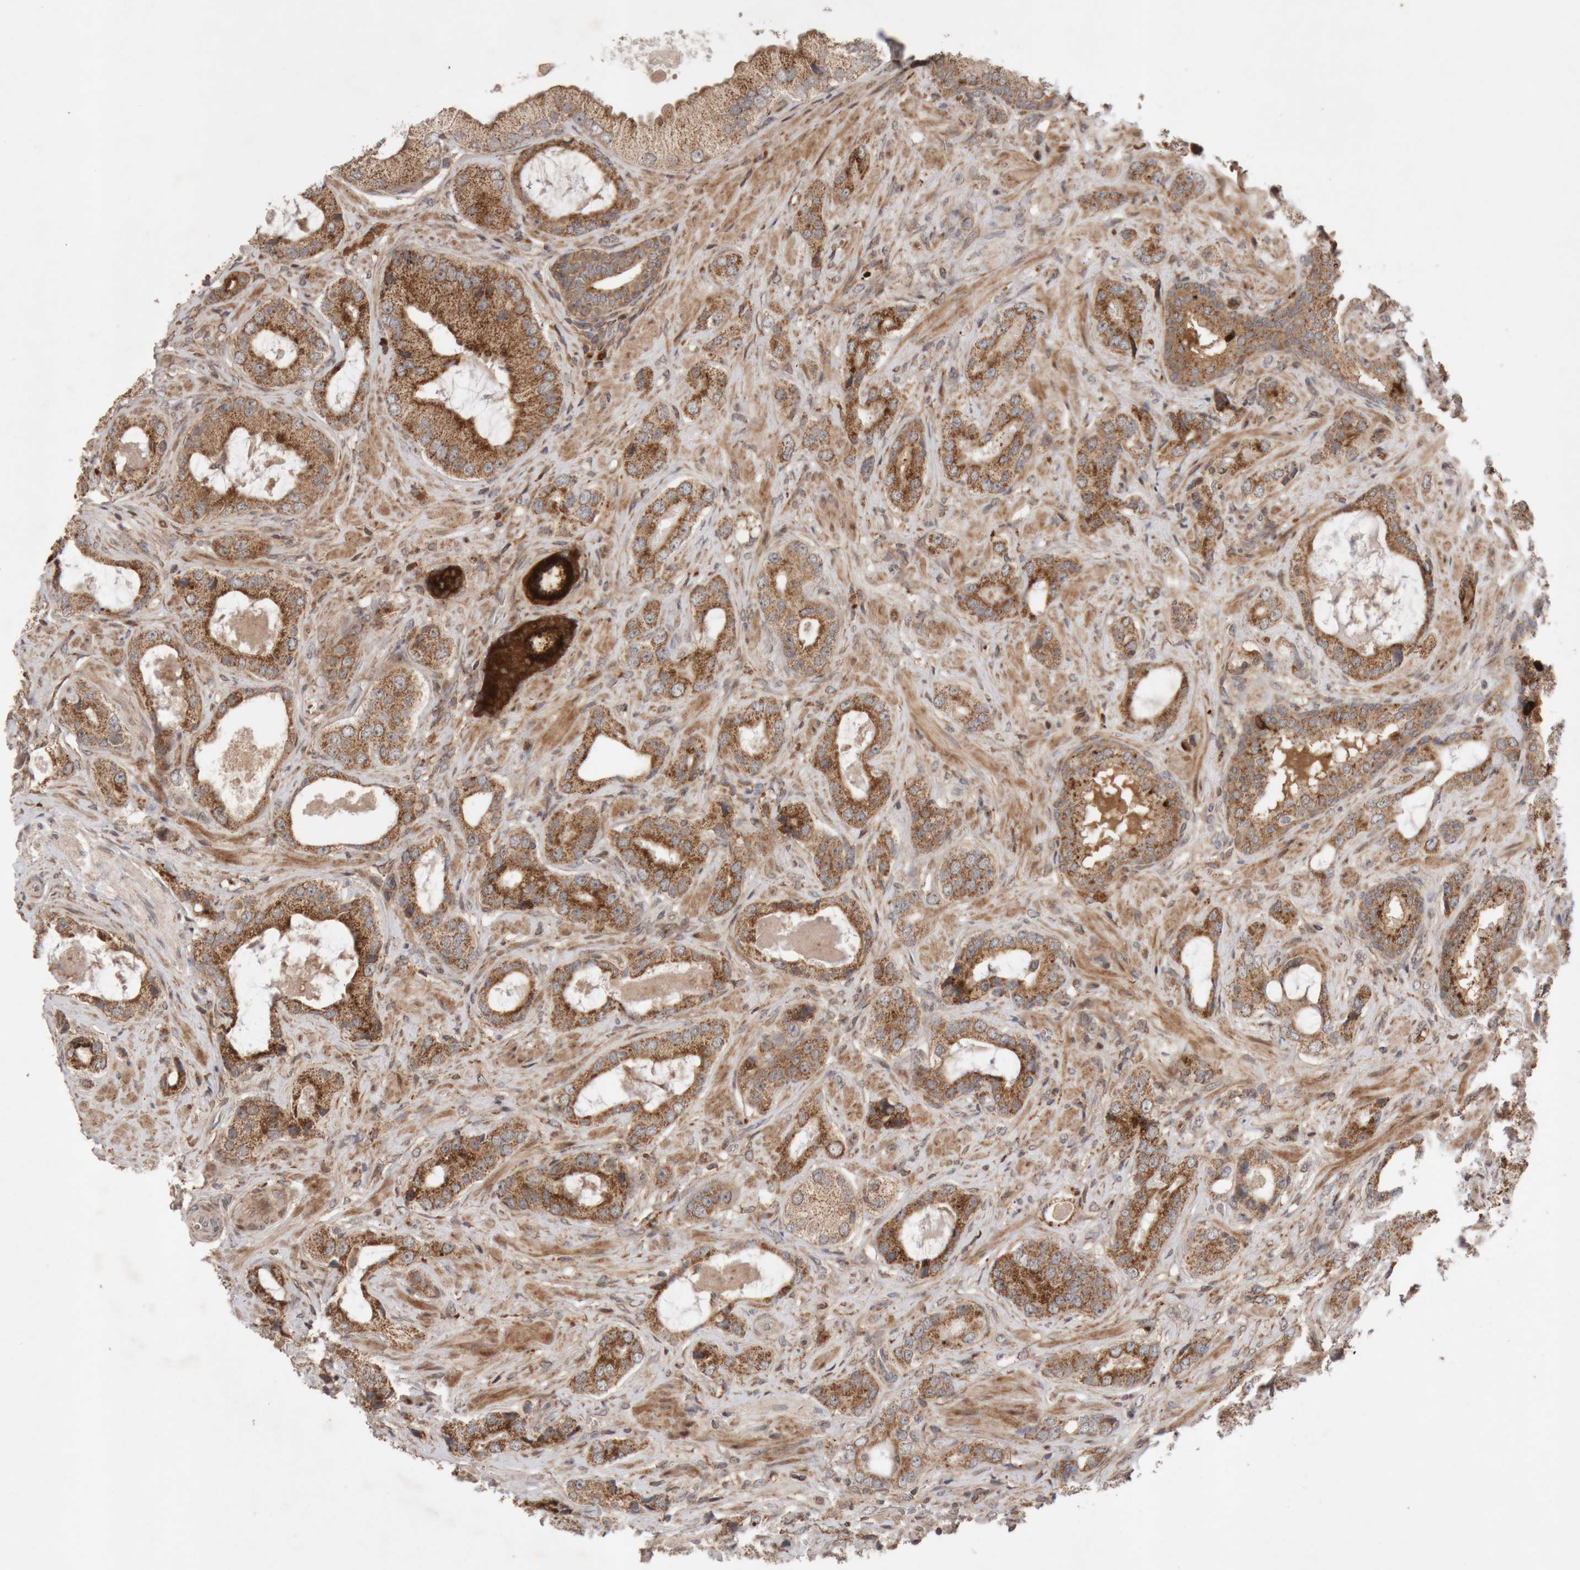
{"staining": {"intensity": "moderate", "quantity": ">75%", "location": "cytoplasmic/membranous"}, "tissue": "prostate cancer", "cell_type": "Tumor cells", "image_type": "cancer", "snomed": [{"axis": "morphology", "description": "Normal tissue, NOS"}, {"axis": "morphology", "description": "Adenocarcinoma, High grade"}, {"axis": "topography", "description": "Prostate"}, {"axis": "topography", "description": "Peripheral nerve tissue"}], "caption": "A brown stain labels moderate cytoplasmic/membranous expression of a protein in prostate cancer (high-grade adenocarcinoma) tumor cells.", "gene": "KIF21B", "patient": {"sex": "male", "age": 59}}